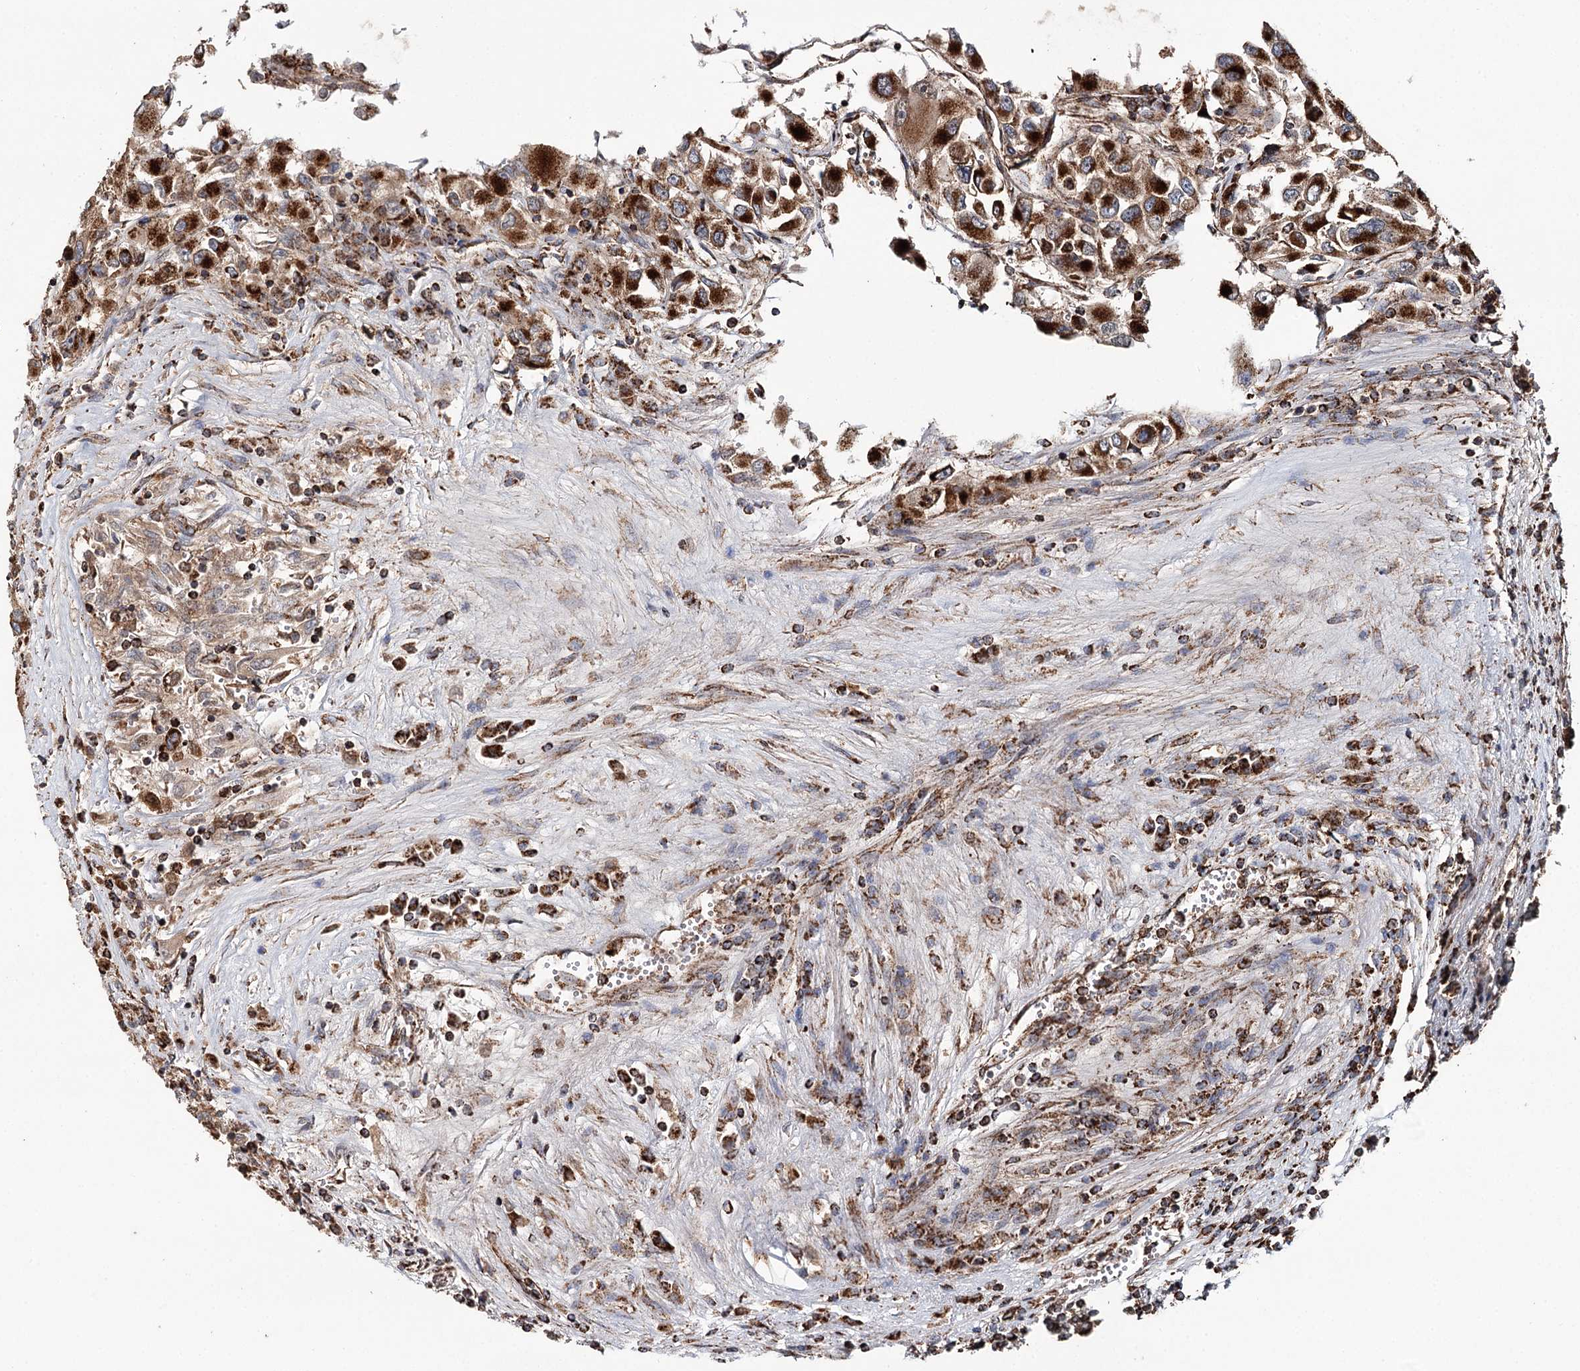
{"staining": {"intensity": "strong", "quantity": ">75%", "location": "cytoplasmic/membranous"}, "tissue": "renal cancer", "cell_type": "Tumor cells", "image_type": "cancer", "snomed": [{"axis": "morphology", "description": "Adenocarcinoma, NOS"}, {"axis": "topography", "description": "Kidney"}], "caption": "An image of human renal cancer (adenocarcinoma) stained for a protein displays strong cytoplasmic/membranous brown staining in tumor cells. (brown staining indicates protein expression, while blue staining denotes nuclei).", "gene": "APH1A", "patient": {"sex": "female", "age": 52}}